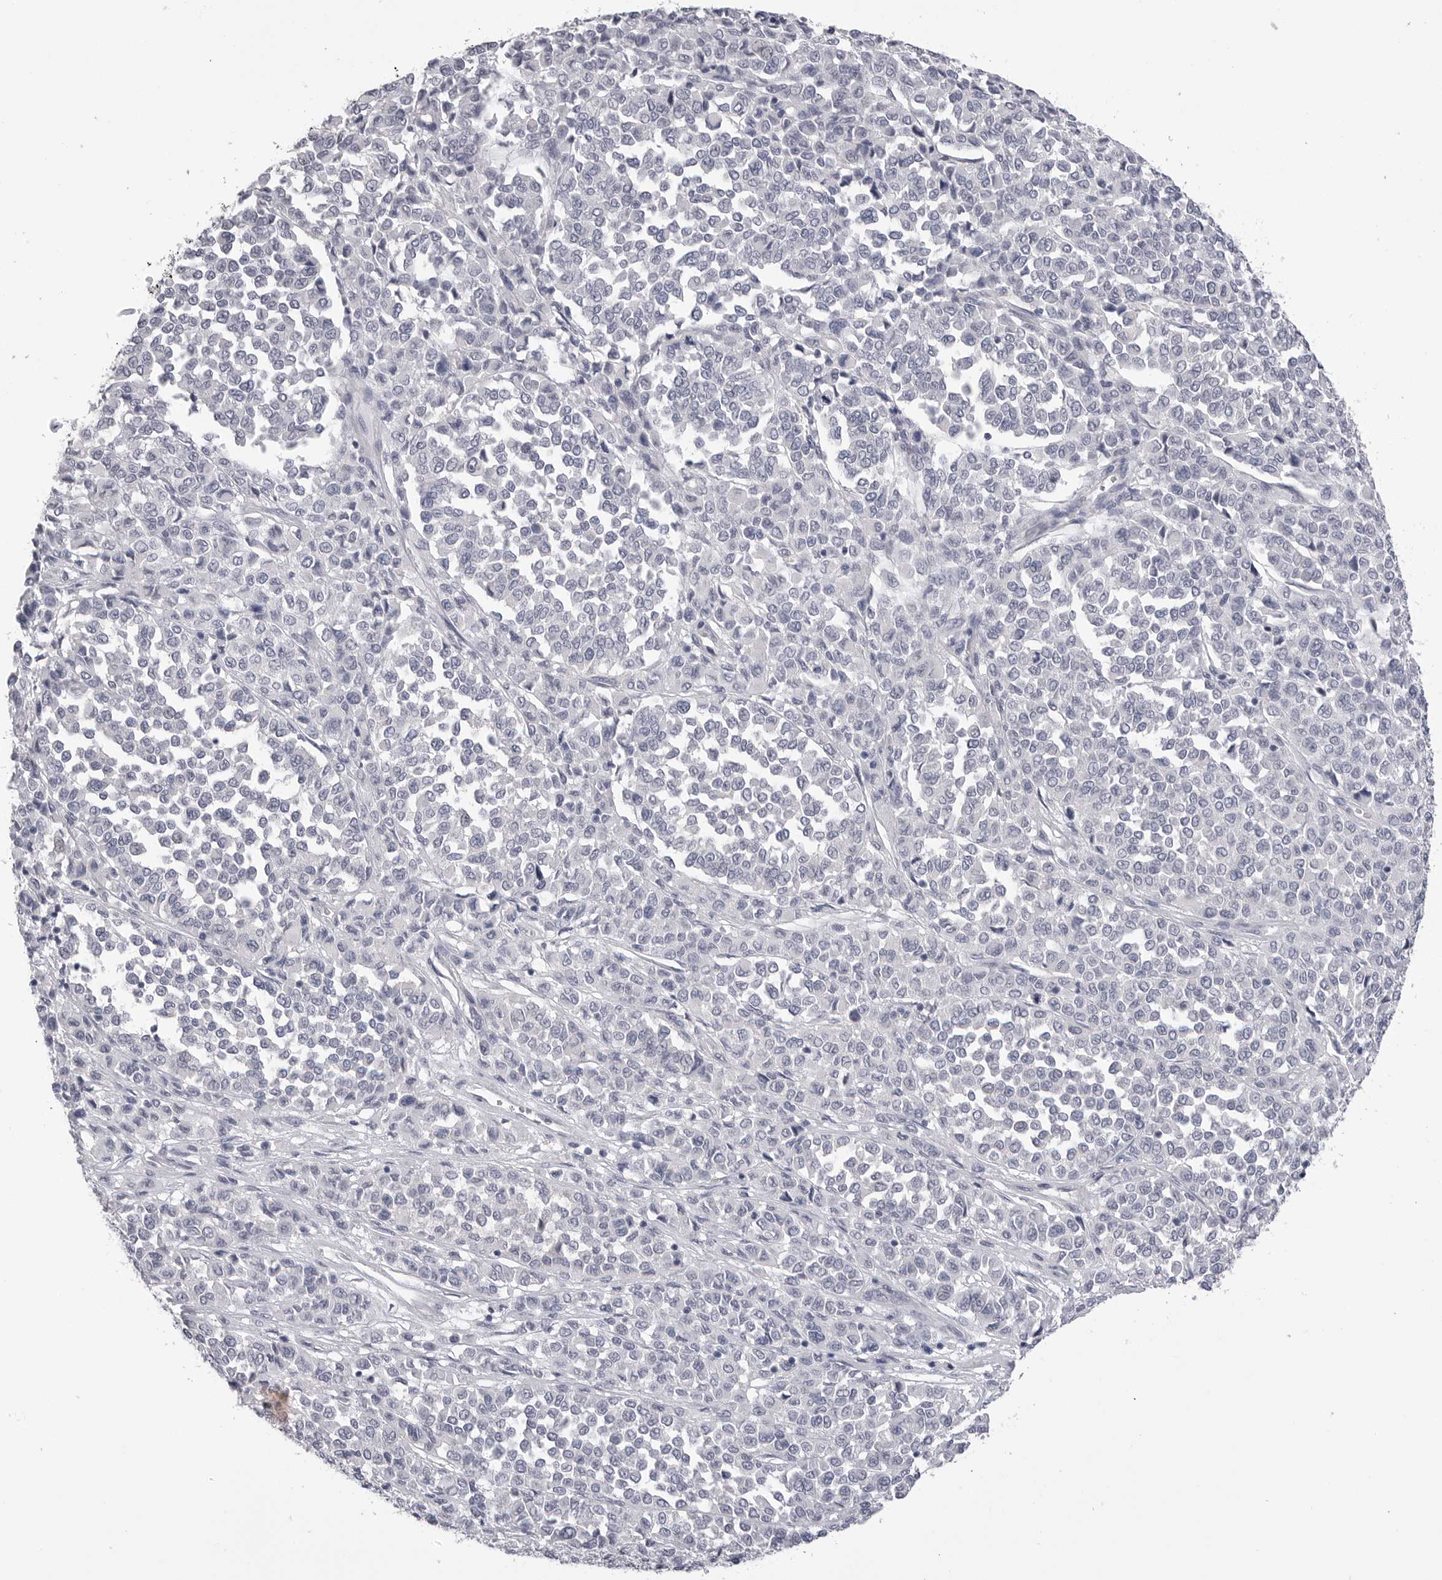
{"staining": {"intensity": "negative", "quantity": "none", "location": "none"}, "tissue": "melanoma", "cell_type": "Tumor cells", "image_type": "cancer", "snomed": [{"axis": "morphology", "description": "Malignant melanoma, Metastatic site"}, {"axis": "topography", "description": "Pancreas"}], "caption": "Malignant melanoma (metastatic site) was stained to show a protein in brown. There is no significant staining in tumor cells. (Brightfield microscopy of DAB (3,3'-diaminobenzidine) immunohistochemistry (IHC) at high magnification).", "gene": "DLGAP3", "patient": {"sex": "female", "age": 30}}